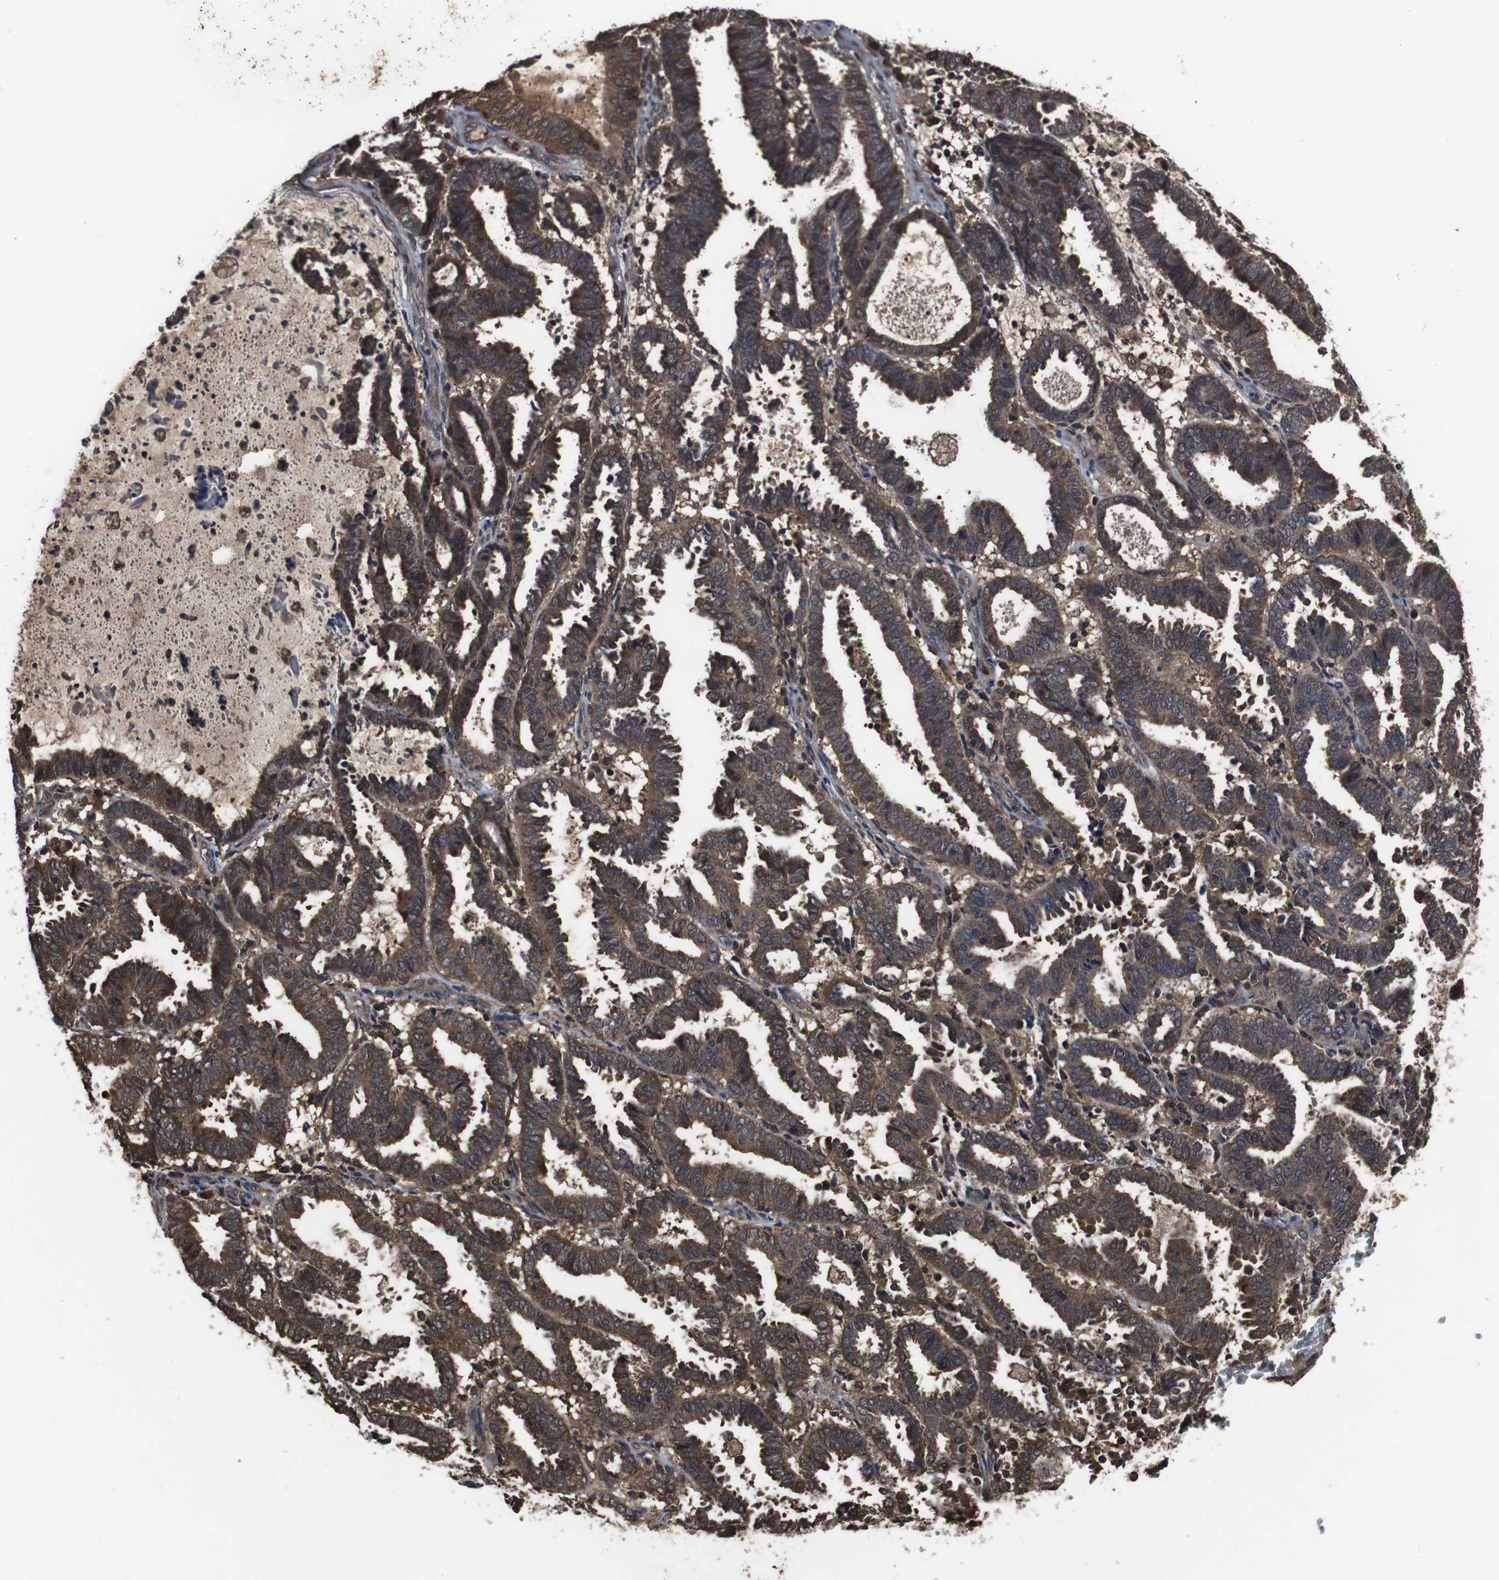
{"staining": {"intensity": "strong", "quantity": ">75%", "location": "cytoplasmic/membranous"}, "tissue": "endometrial cancer", "cell_type": "Tumor cells", "image_type": "cancer", "snomed": [{"axis": "morphology", "description": "Adenocarcinoma, NOS"}, {"axis": "topography", "description": "Uterus"}], "caption": "Human endometrial cancer (adenocarcinoma) stained with a brown dye exhibits strong cytoplasmic/membranous positive staining in approximately >75% of tumor cells.", "gene": "CXCL11", "patient": {"sex": "female", "age": 83}}